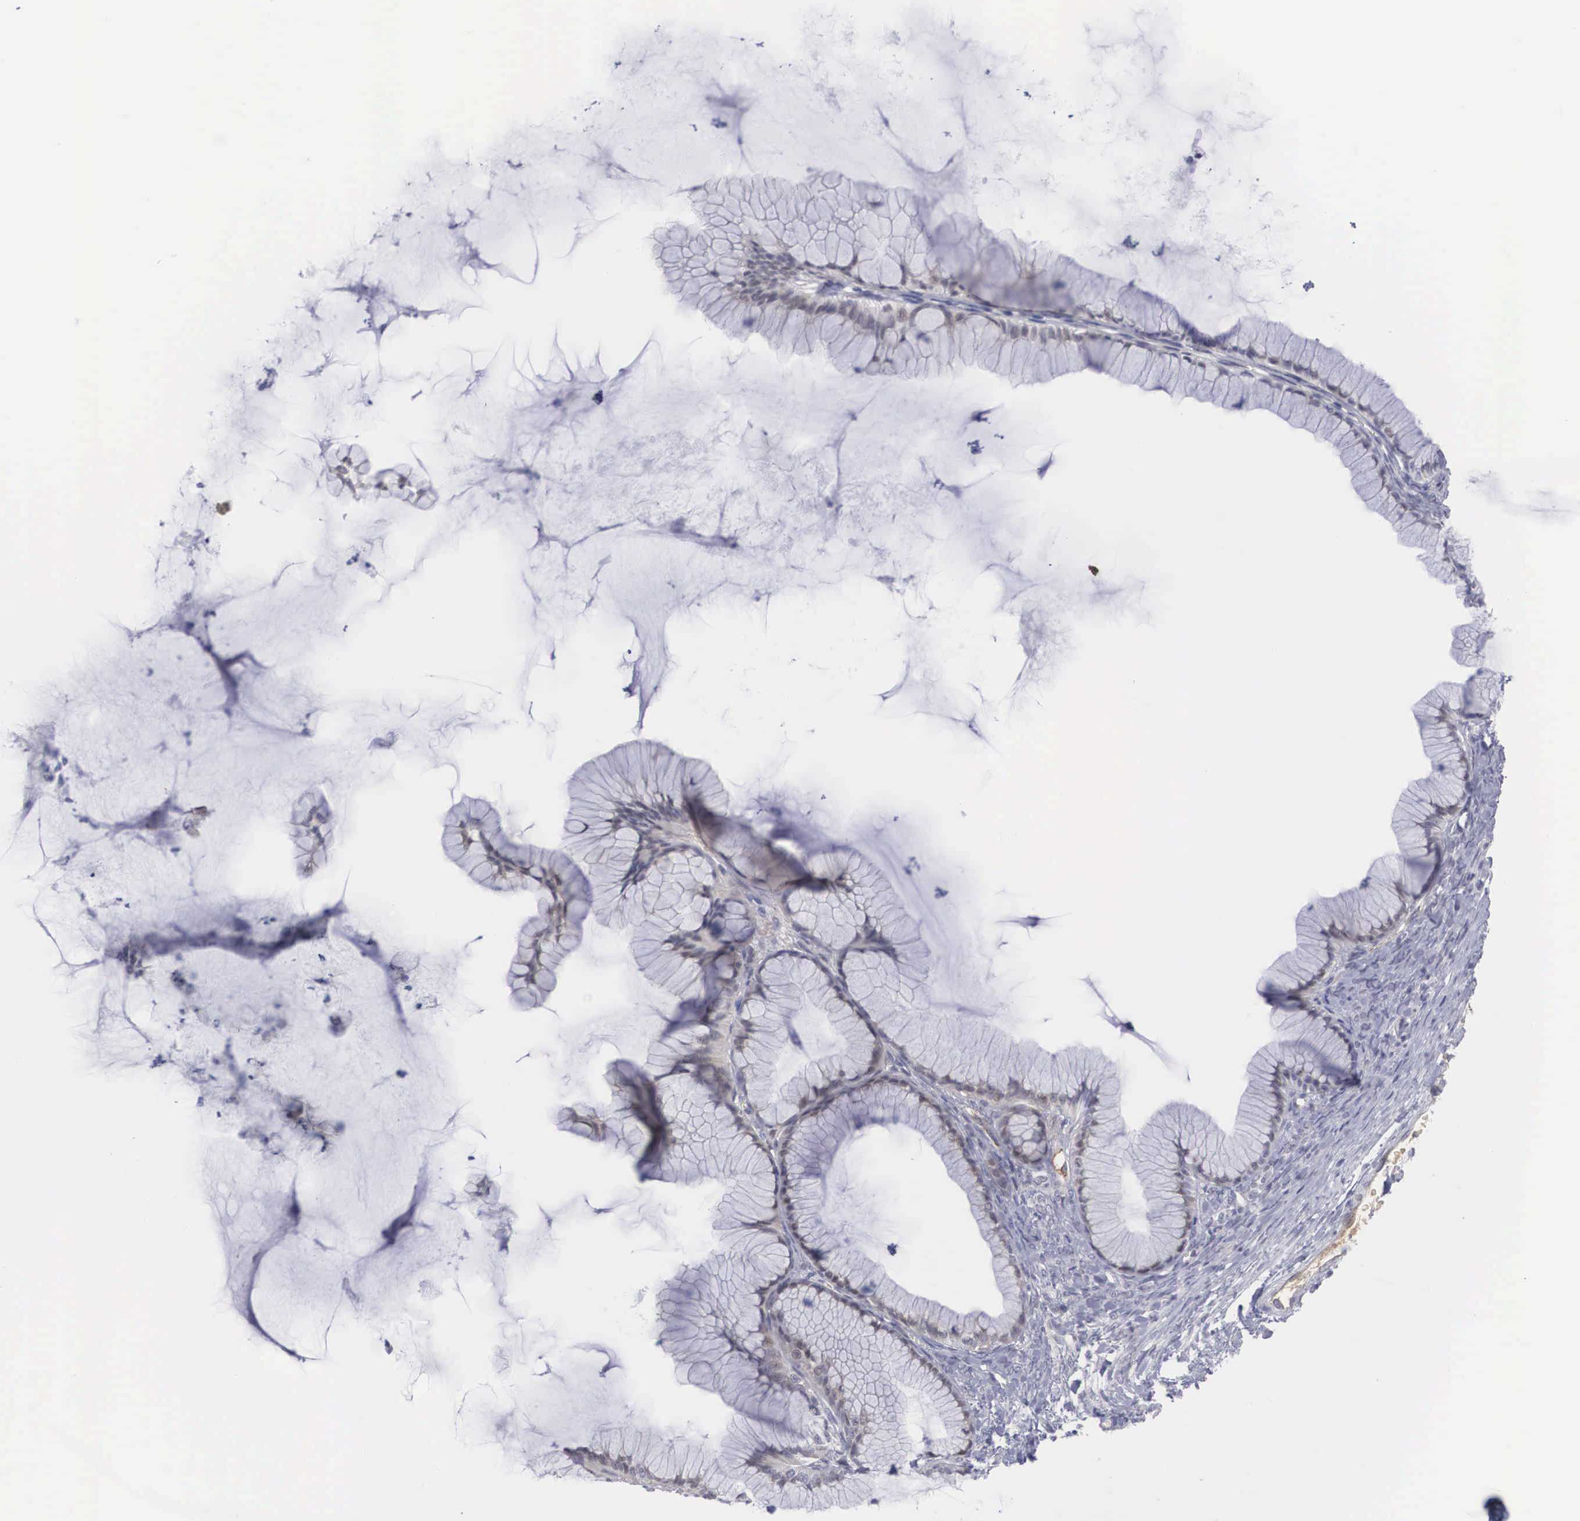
{"staining": {"intensity": "weak", "quantity": "<25%", "location": "cytoplasmic/membranous,nuclear"}, "tissue": "ovarian cancer", "cell_type": "Tumor cells", "image_type": "cancer", "snomed": [{"axis": "morphology", "description": "Cystadenocarcinoma, mucinous, NOS"}, {"axis": "topography", "description": "Ovary"}], "caption": "Tumor cells are negative for brown protein staining in ovarian cancer.", "gene": "RBPJ", "patient": {"sex": "female", "age": 41}}